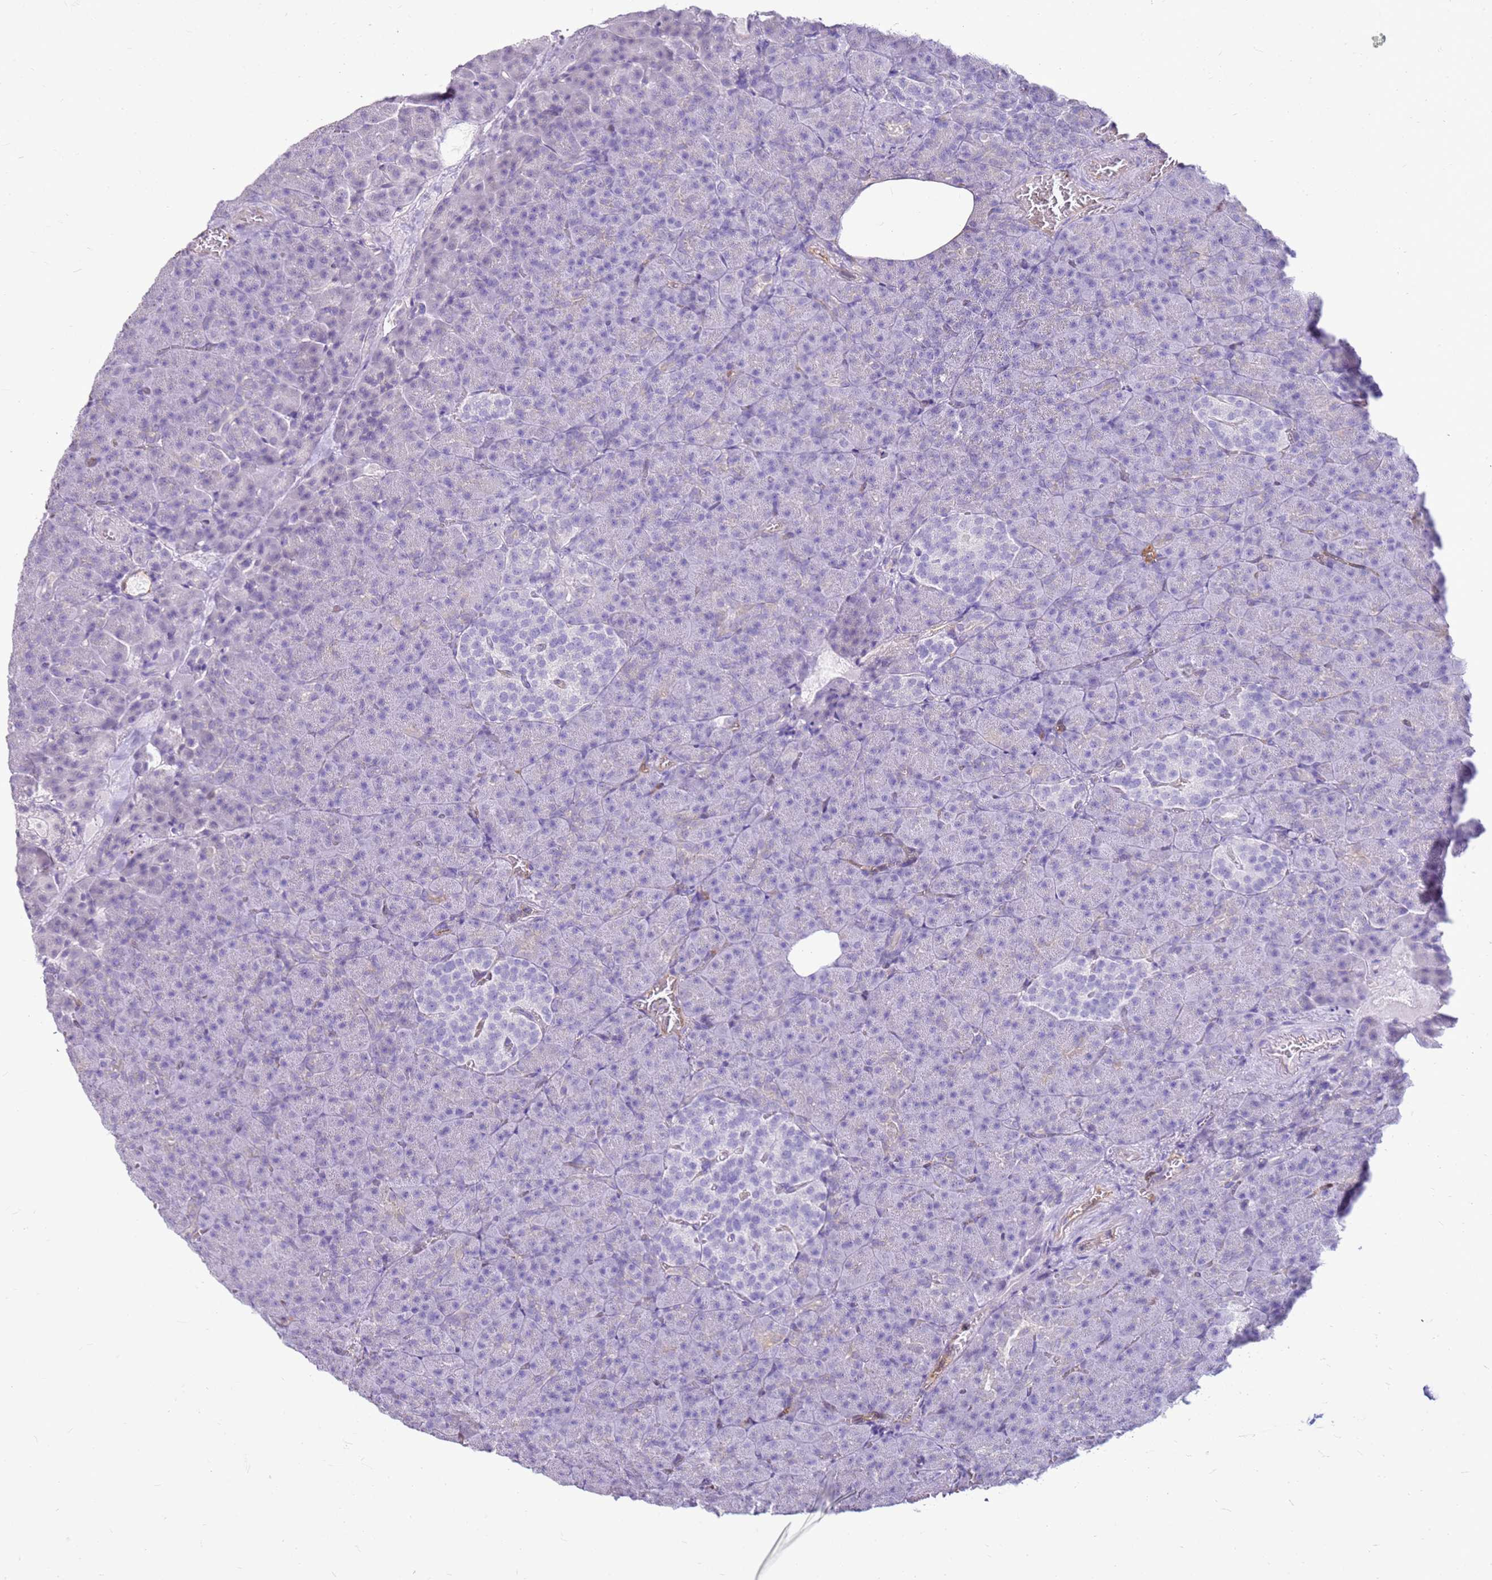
{"staining": {"intensity": "negative", "quantity": "none", "location": "none"}, "tissue": "pancreas", "cell_type": "Exocrine glandular cells", "image_type": "normal", "snomed": [{"axis": "morphology", "description": "Normal tissue, NOS"}, {"axis": "topography", "description": "Pancreas"}], "caption": "An image of pancreas stained for a protein shows no brown staining in exocrine glandular cells. Nuclei are stained in blue.", "gene": "SULT1E1", "patient": {"sex": "female", "age": 74}}